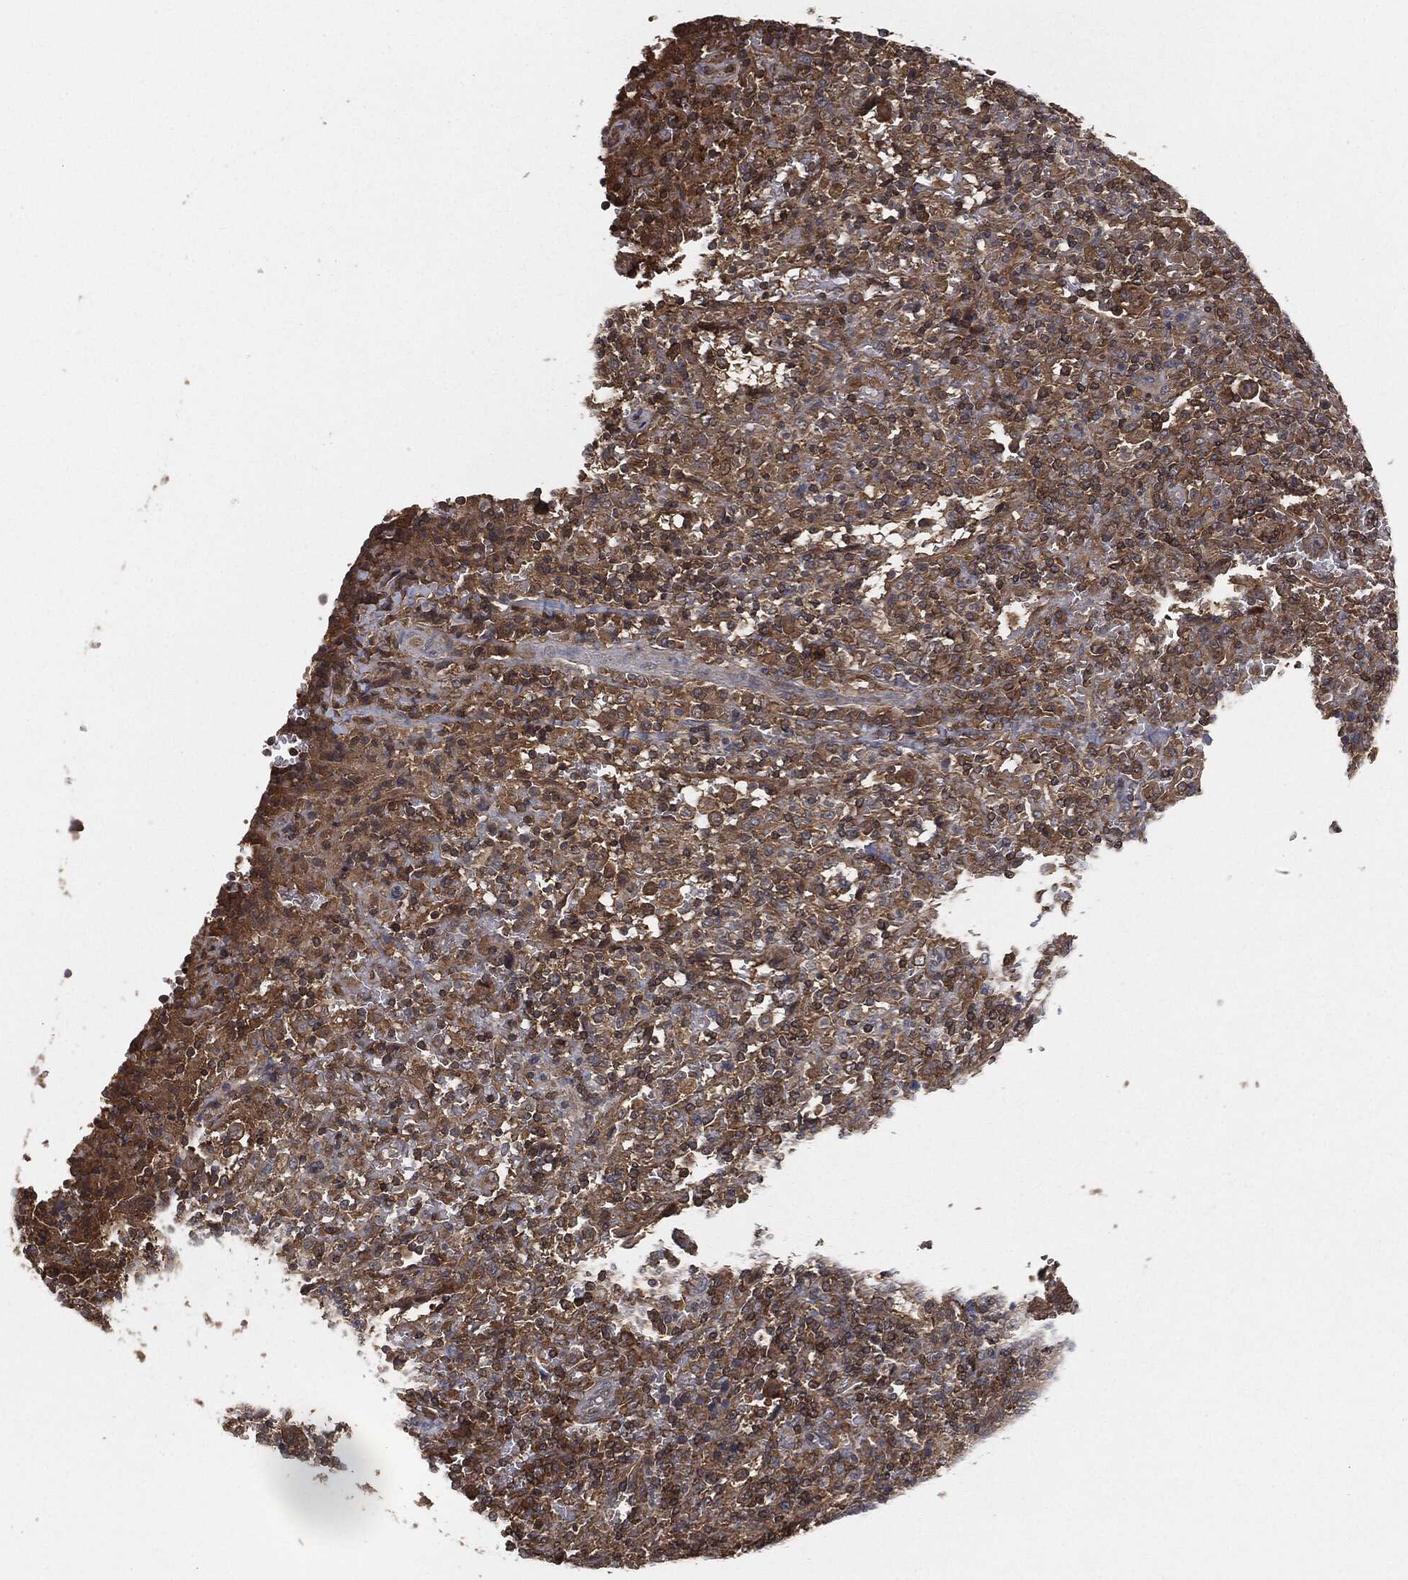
{"staining": {"intensity": "moderate", "quantity": ">75%", "location": "cytoplasmic/membranous"}, "tissue": "lymphoma", "cell_type": "Tumor cells", "image_type": "cancer", "snomed": [{"axis": "morphology", "description": "Malignant lymphoma, non-Hodgkin's type, Low grade"}, {"axis": "topography", "description": "Spleen"}], "caption": "Tumor cells show medium levels of moderate cytoplasmic/membranous positivity in about >75% of cells in low-grade malignant lymphoma, non-Hodgkin's type.", "gene": "ERBIN", "patient": {"sex": "male", "age": 62}}